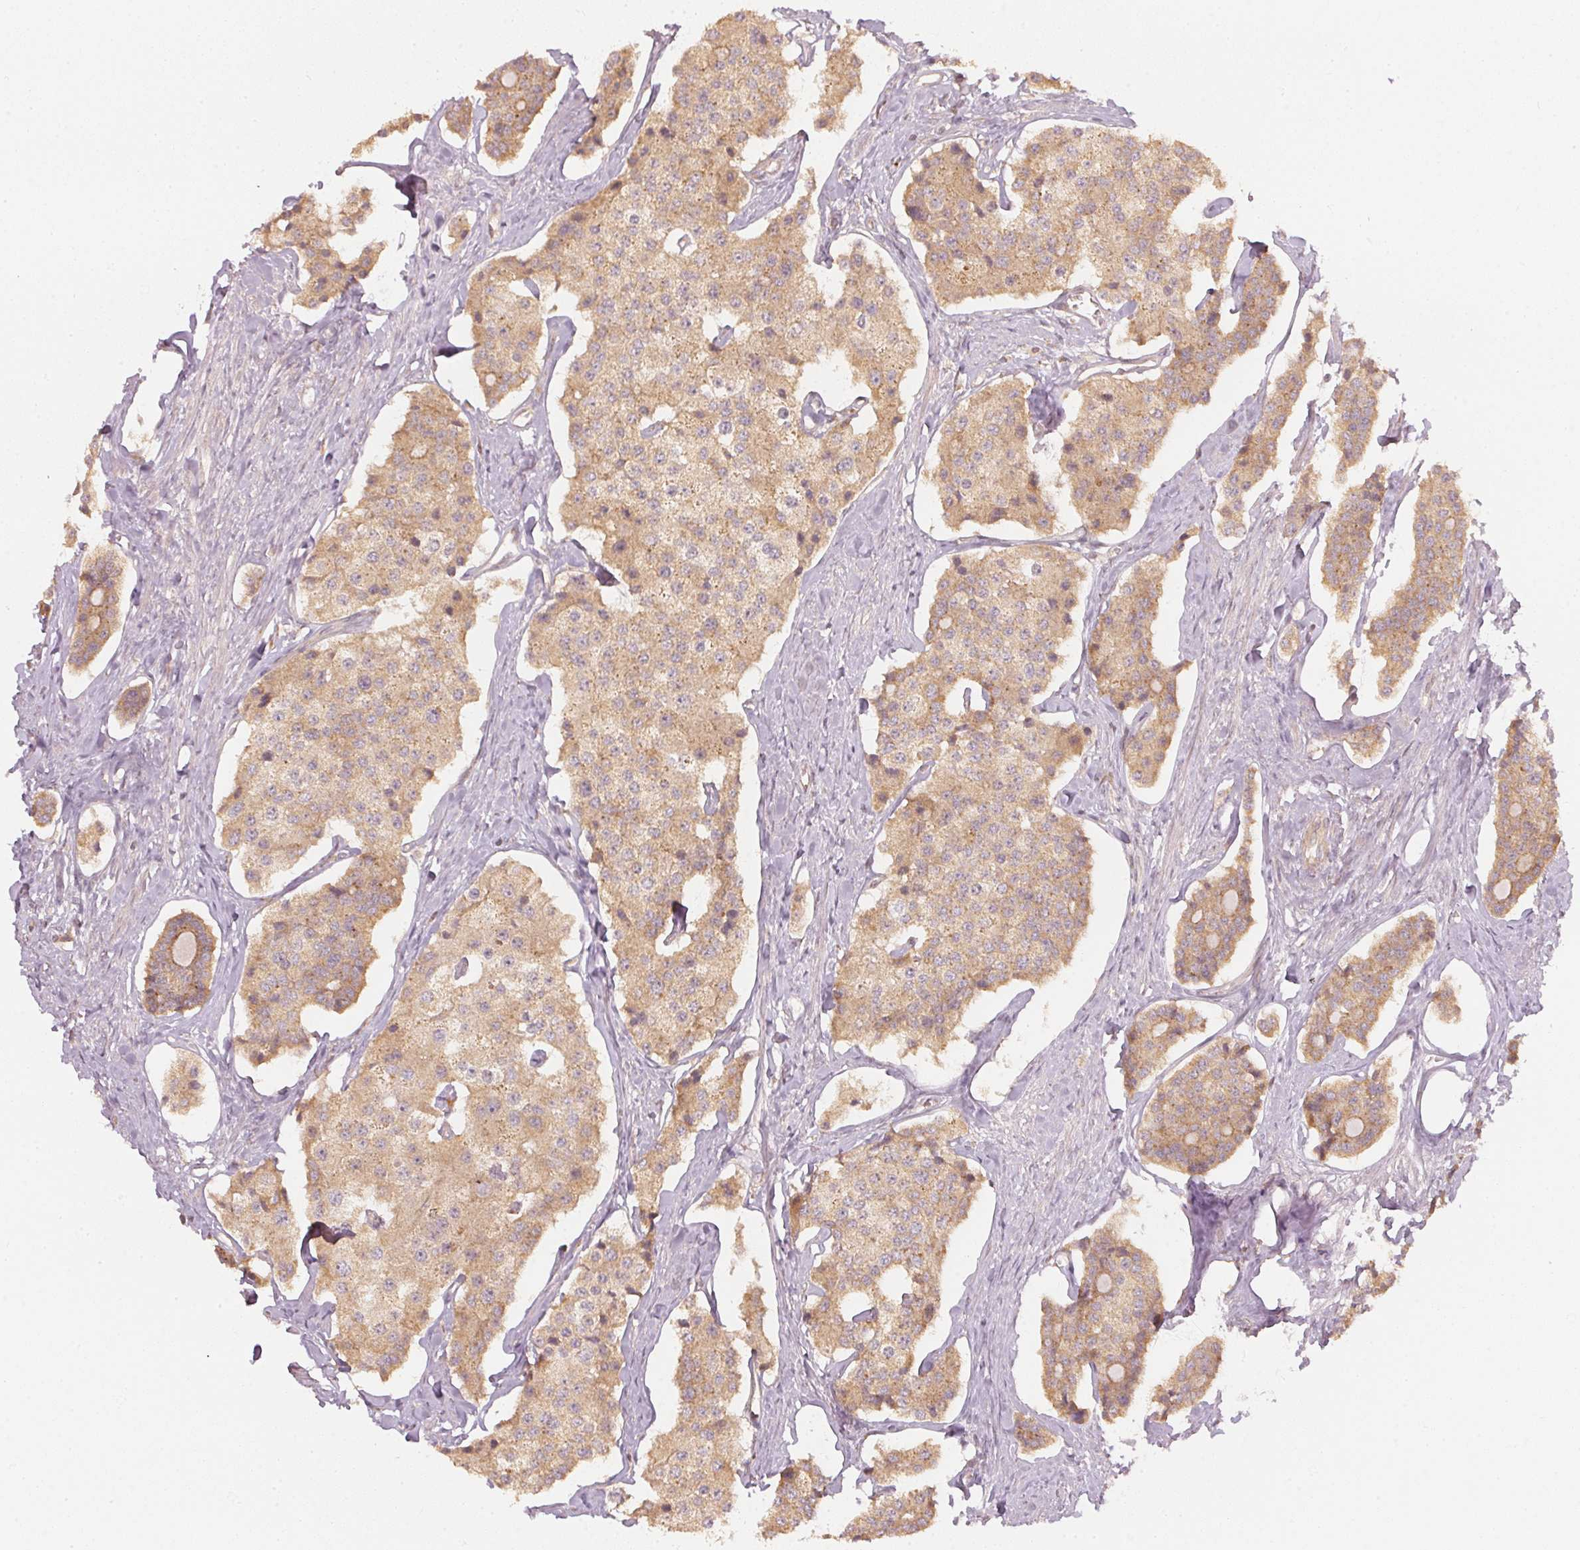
{"staining": {"intensity": "moderate", "quantity": ">75%", "location": "cytoplasmic/membranous"}, "tissue": "carcinoid", "cell_type": "Tumor cells", "image_type": "cancer", "snomed": [{"axis": "morphology", "description": "Carcinoid, malignant, NOS"}, {"axis": "topography", "description": "Small intestine"}], "caption": "DAB immunohistochemical staining of human carcinoid demonstrates moderate cytoplasmic/membranous protein staining in approximately >75% of tumor cells.", "gene": "WDR54", "patient": {"sex": "female", "age": 65}}